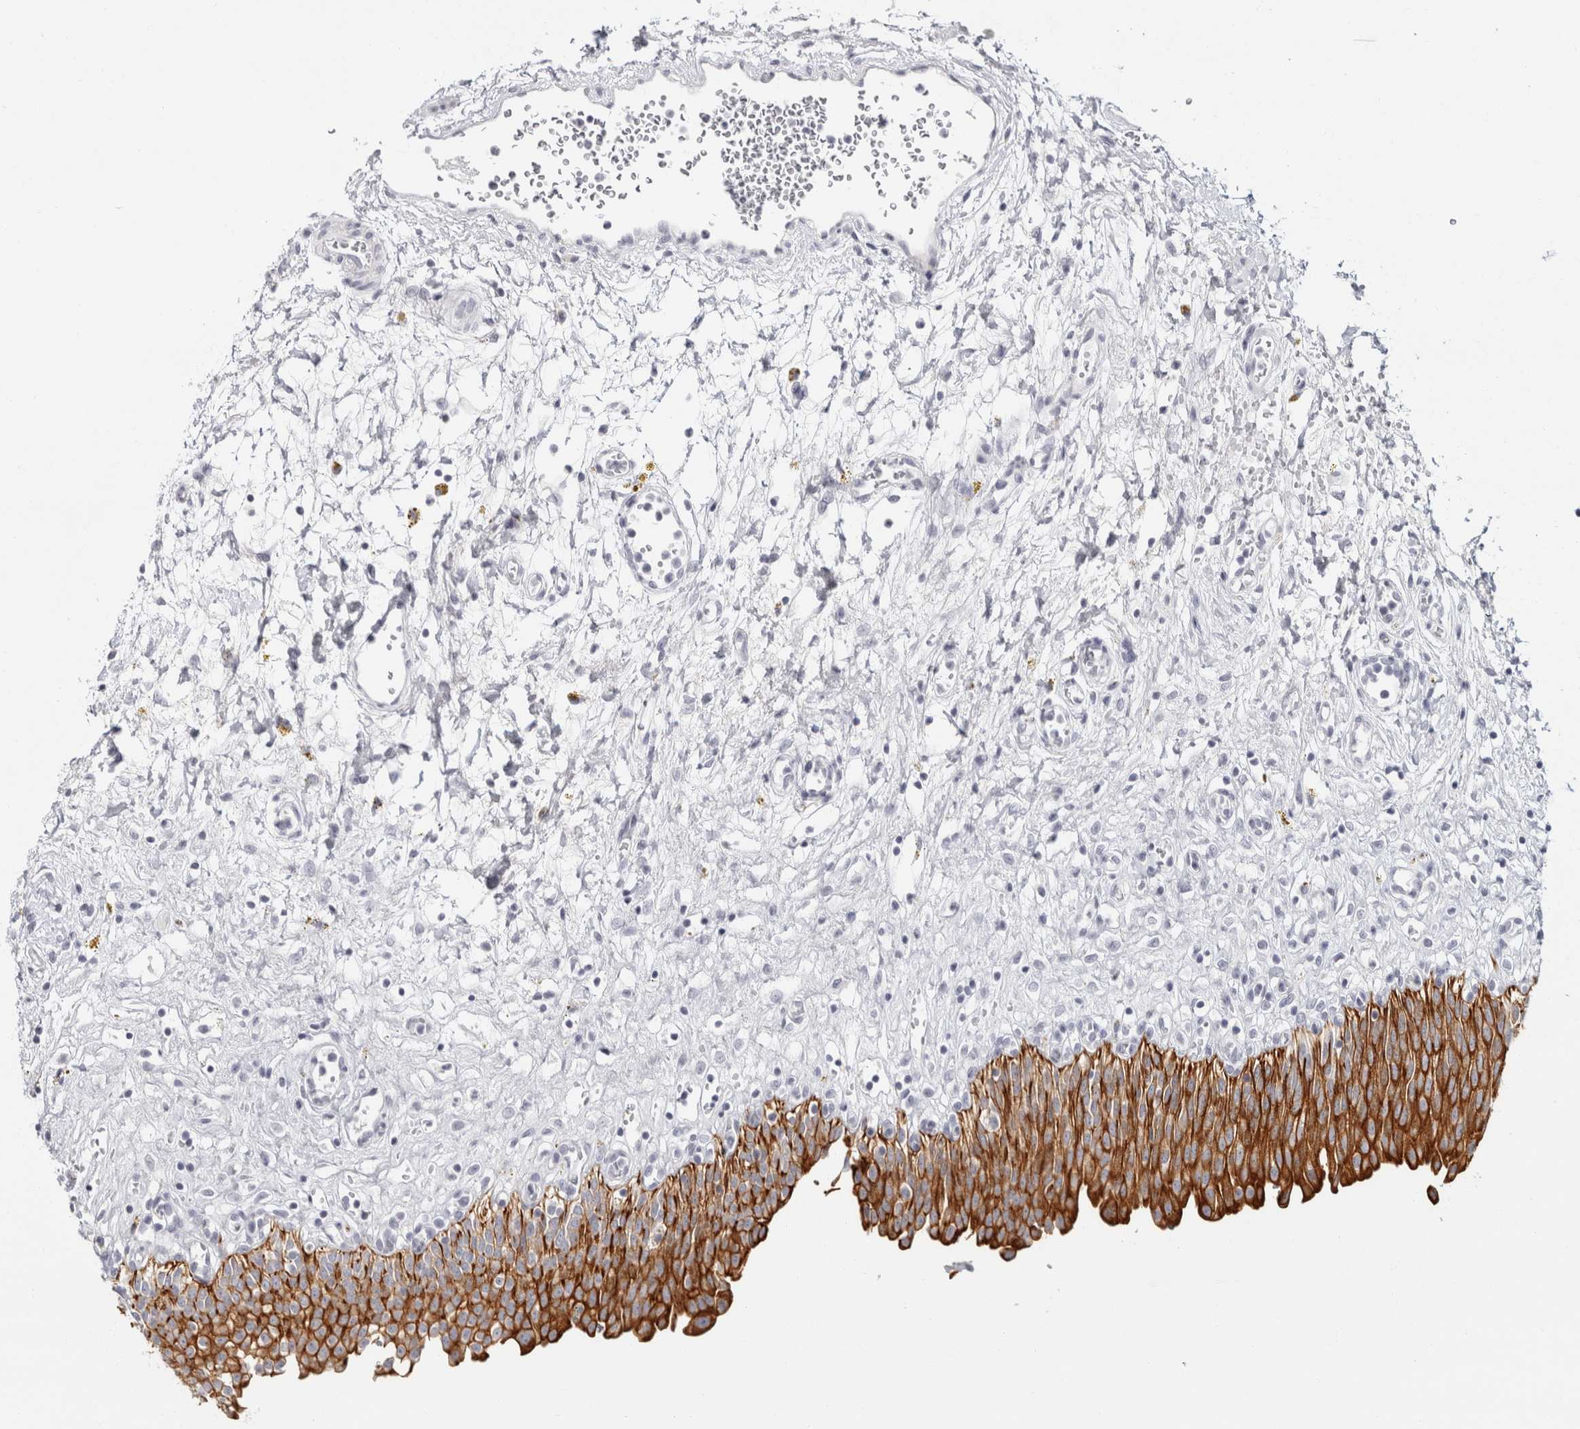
{"staining": {"intensity": "strong", "quantity": "25%-75%", "location": "cytoplasmic/membranous"}, "tissue": "urinary bladder", "cell_type": "Urothelial cells", "image_type": "normal", "snomed": [{"axis": "morphology", "description": "Urothelial carcinoma, High grade"}, {"axis": "topography", "description": "Urinary bladder"}], "caption": "Unremarkable urinary bladder was stained to show a protein in brown. There is high levels of strong cytoplasmic/membranous staining in approximately 25%-75% of urothelial cells. Ihc stains the protein in brown and the nuclei are stained blue.", "gene": "RPH3AL", "patient": {"sex": "male", "age": 46}}